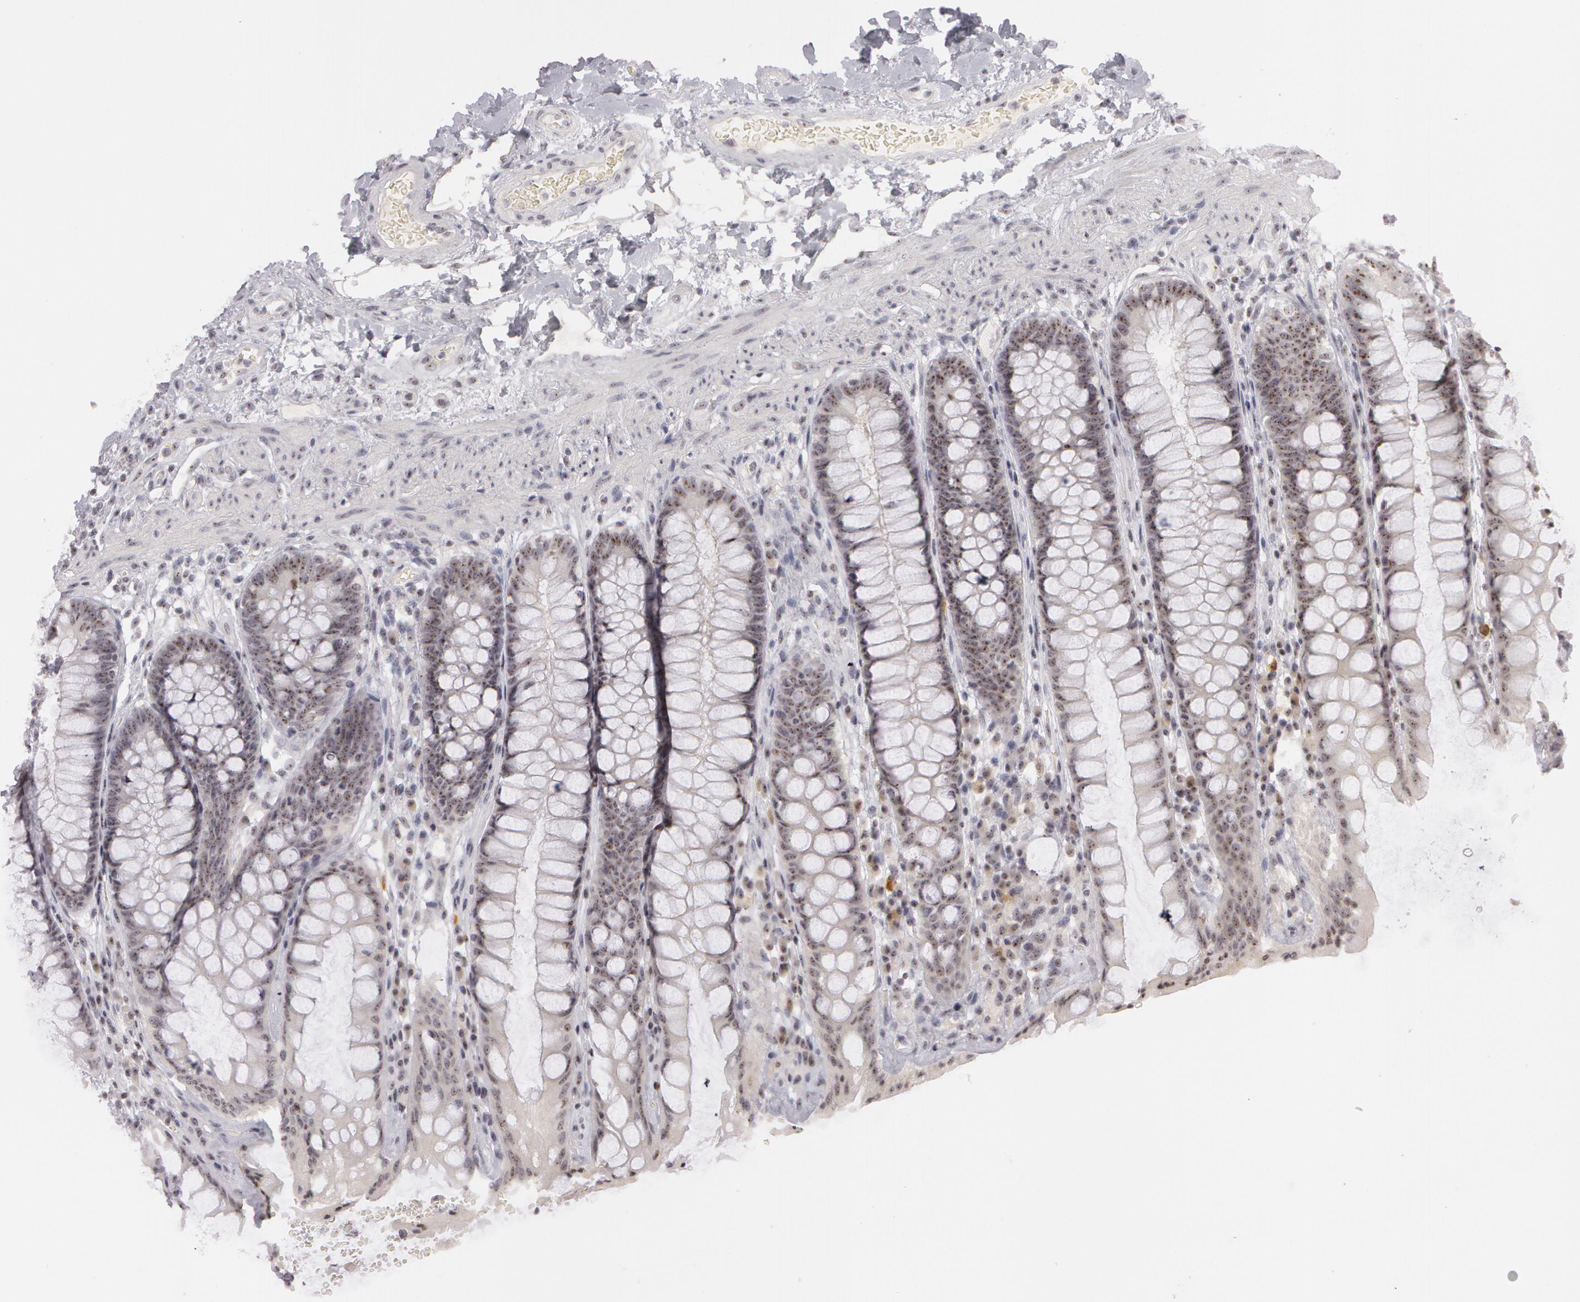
{"staining": {"intensity": "weak", "quantity": ">75%", "location": "nuclear"}, "tissue": "rectum", "cell_type": "Glandular cells", "image_type": "normal", "snomed": [{"axis": "morphology", "description": "Normal tissue, NOS"}, {"axis": "topography", "description": "Rectum"}], "caption": "Immunohistochemical staining of unremarkable human rectum displays low levels of weak nuclear positivity in approximately >75% of glandular cells. The staining was performed using DAB (3,3'-diaminobenzidine), with brown indicating positive protein expression. Nuclei are stained blue with hematoxylin.", "gene": "FBL", "patient": {"sex": "female", "age": 46}}